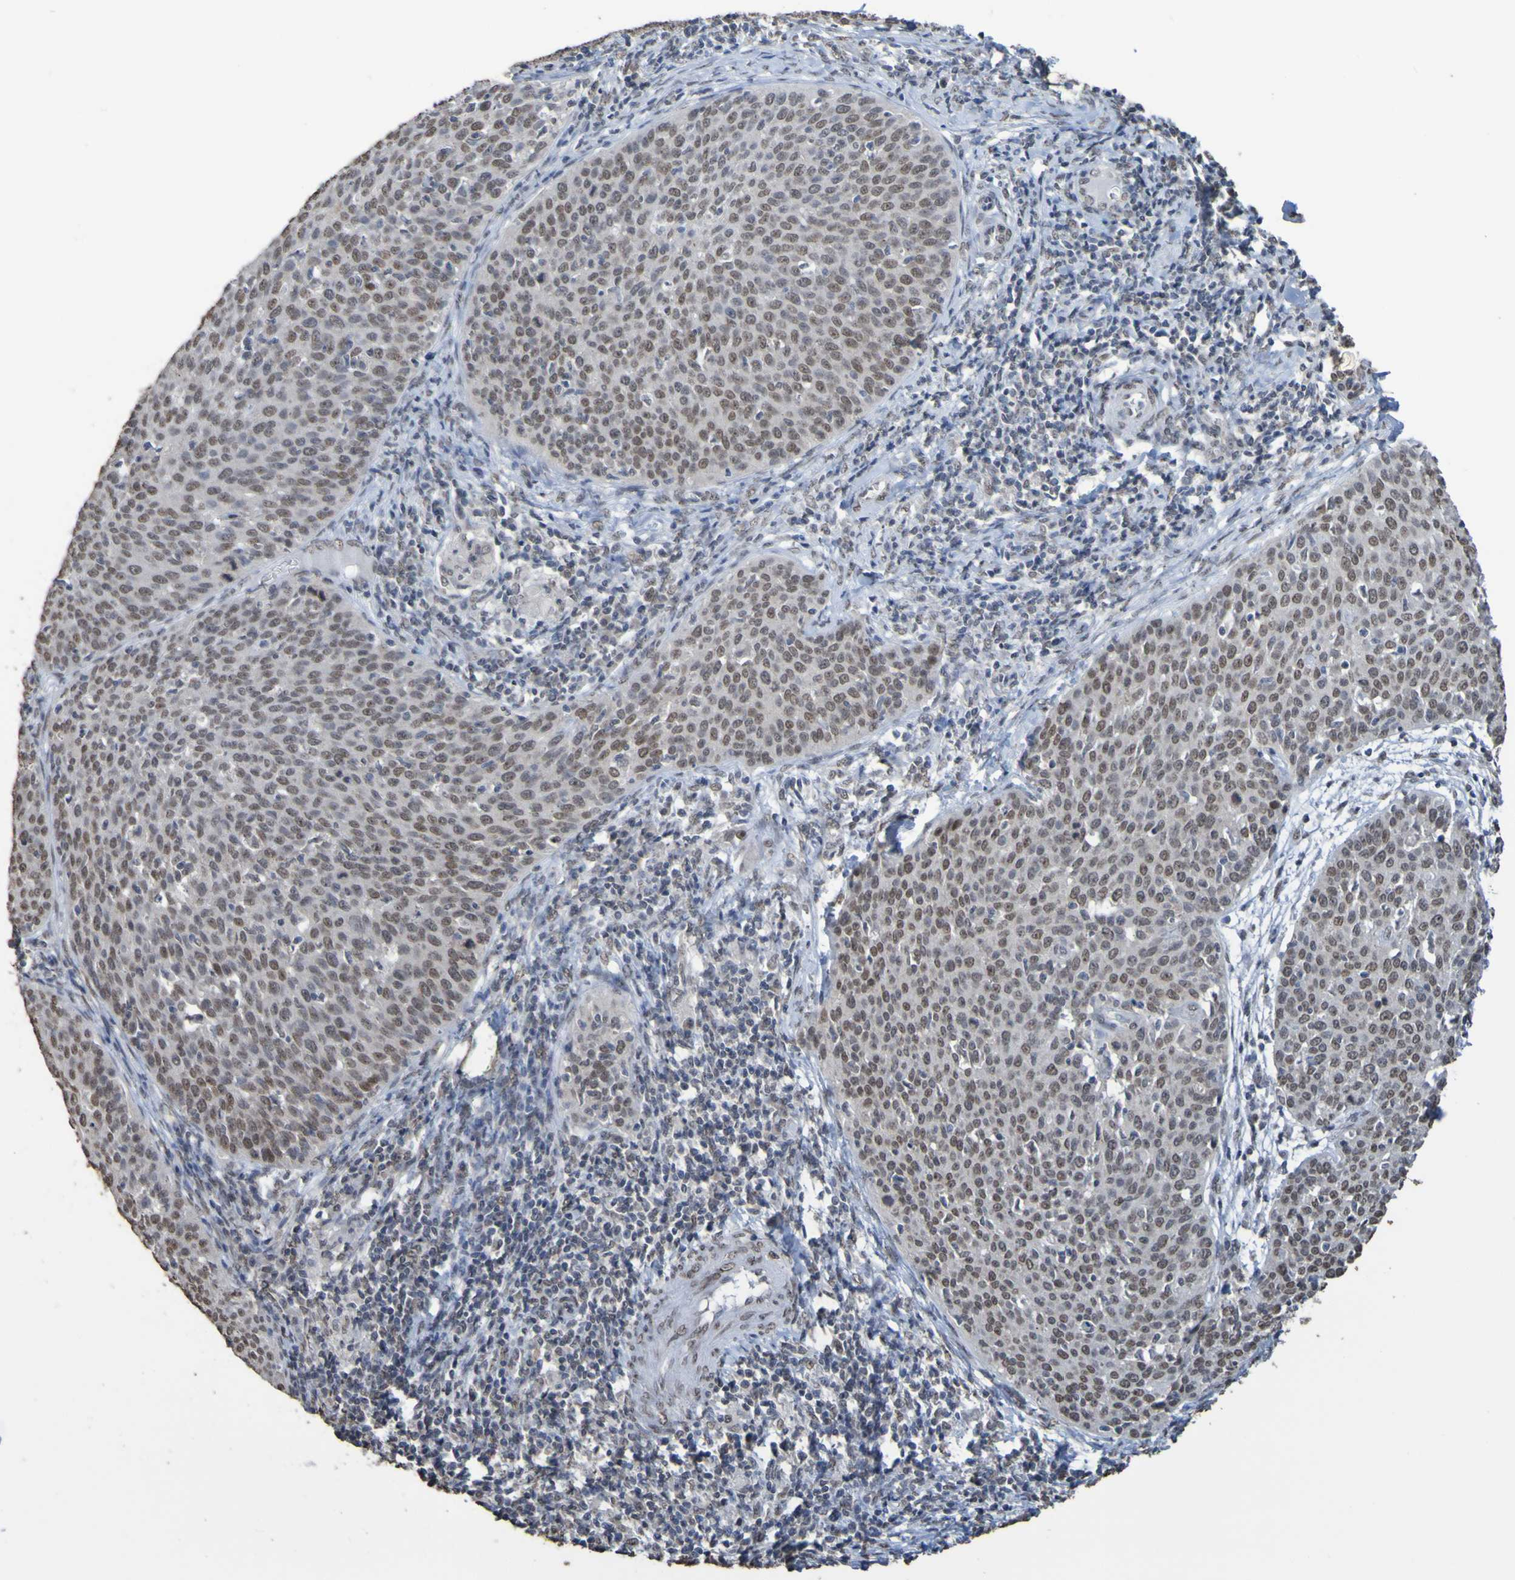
{"staining": {"intensity": "weak", "quantity": ">75%", "location": "nuclear"}, "tissue": "cervical cancer", "cell_type": "Tumor cells", "image_type": "cancer", "snomed": [{"axis": "morphology", "description": "Squamous cell carcinoma, NOS"}, {"axis": "topography", "description": "Cervix"}], "caption": "An image of human cervical squamous cell carcinoma stained for a protein displays weak nuclear brown staining in tumor cells.", "gene": "ALKBH2", "patient": {"sex": "female", "age": 38}}